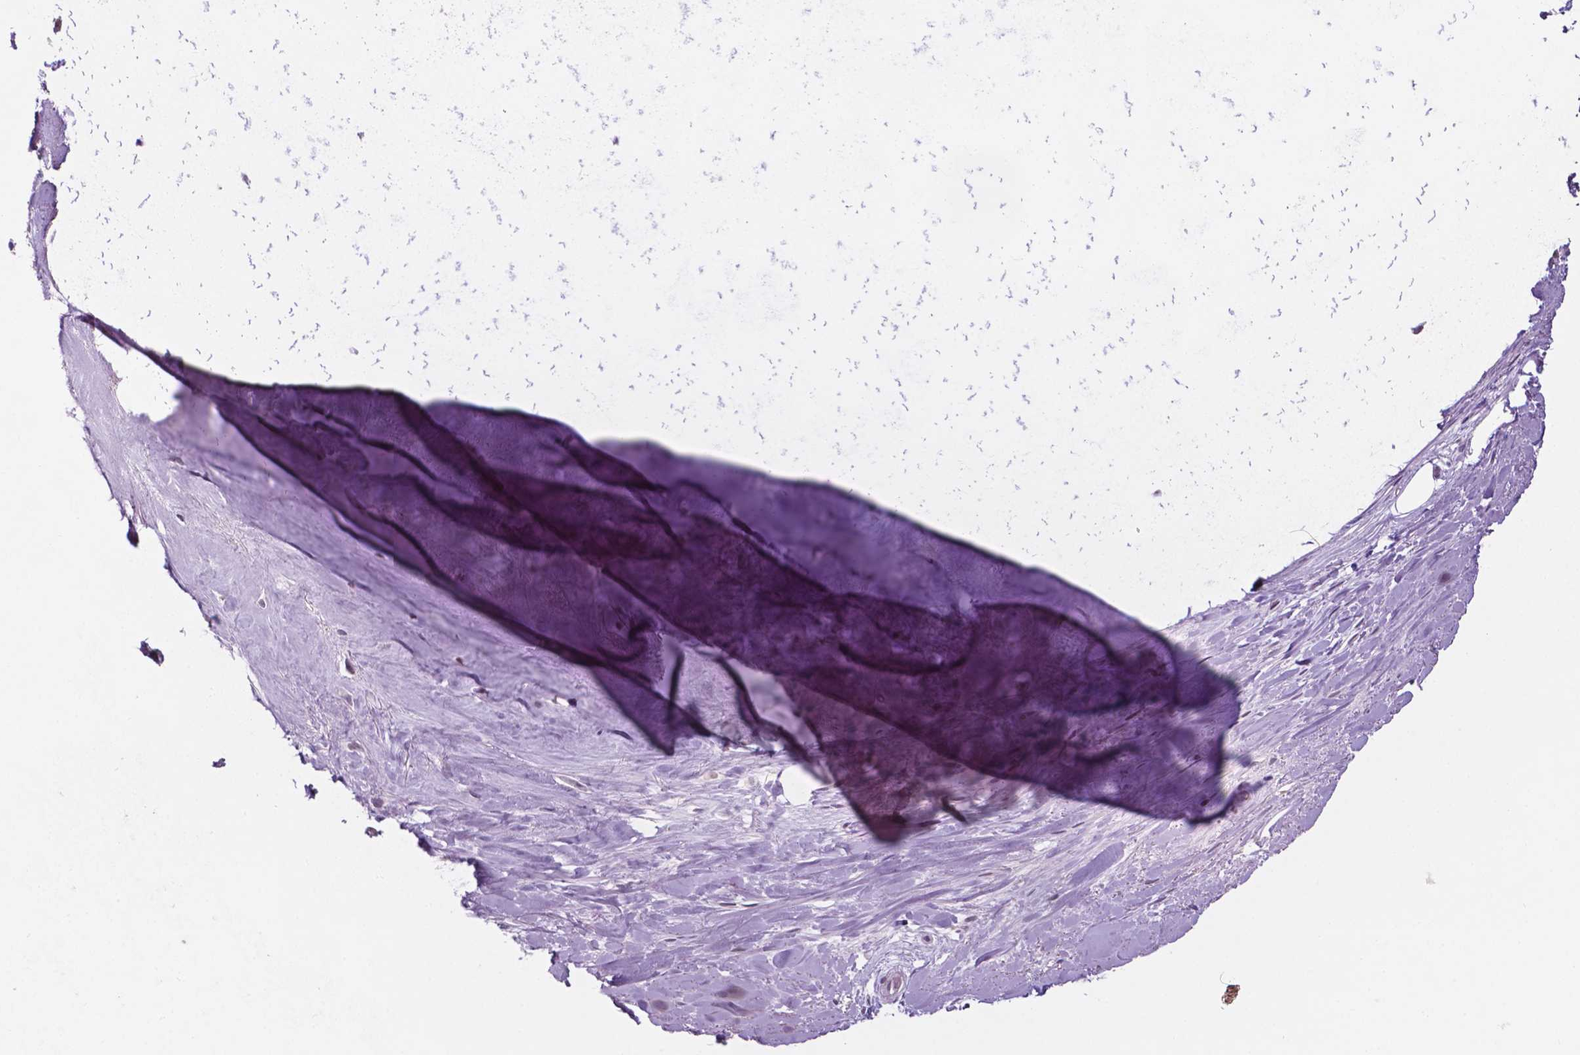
{"staining": {"intensity": "negative", "quantity": "none", "location": "none"}, "tissue": "soft tissue", "cell_type": "Chondrocytes", "image_type": "normal", "snomed": [{"axis": "morphology", "description": "Normal tissue, NOS"}, {"axis": "topography", "description": "Cartilage tissue"}], "caption": "Immunohistochemical staining of normal human soft tissue demonstrates no significant staining in chondrocytes. (Stains: DAB immunohistochemistry (IHC) with hematoxylin counter stain, Microscopy: brightfield microscopy at high magnification).", "gene": "FAM50B", "patient": {"sex": "male", "age": 57}}